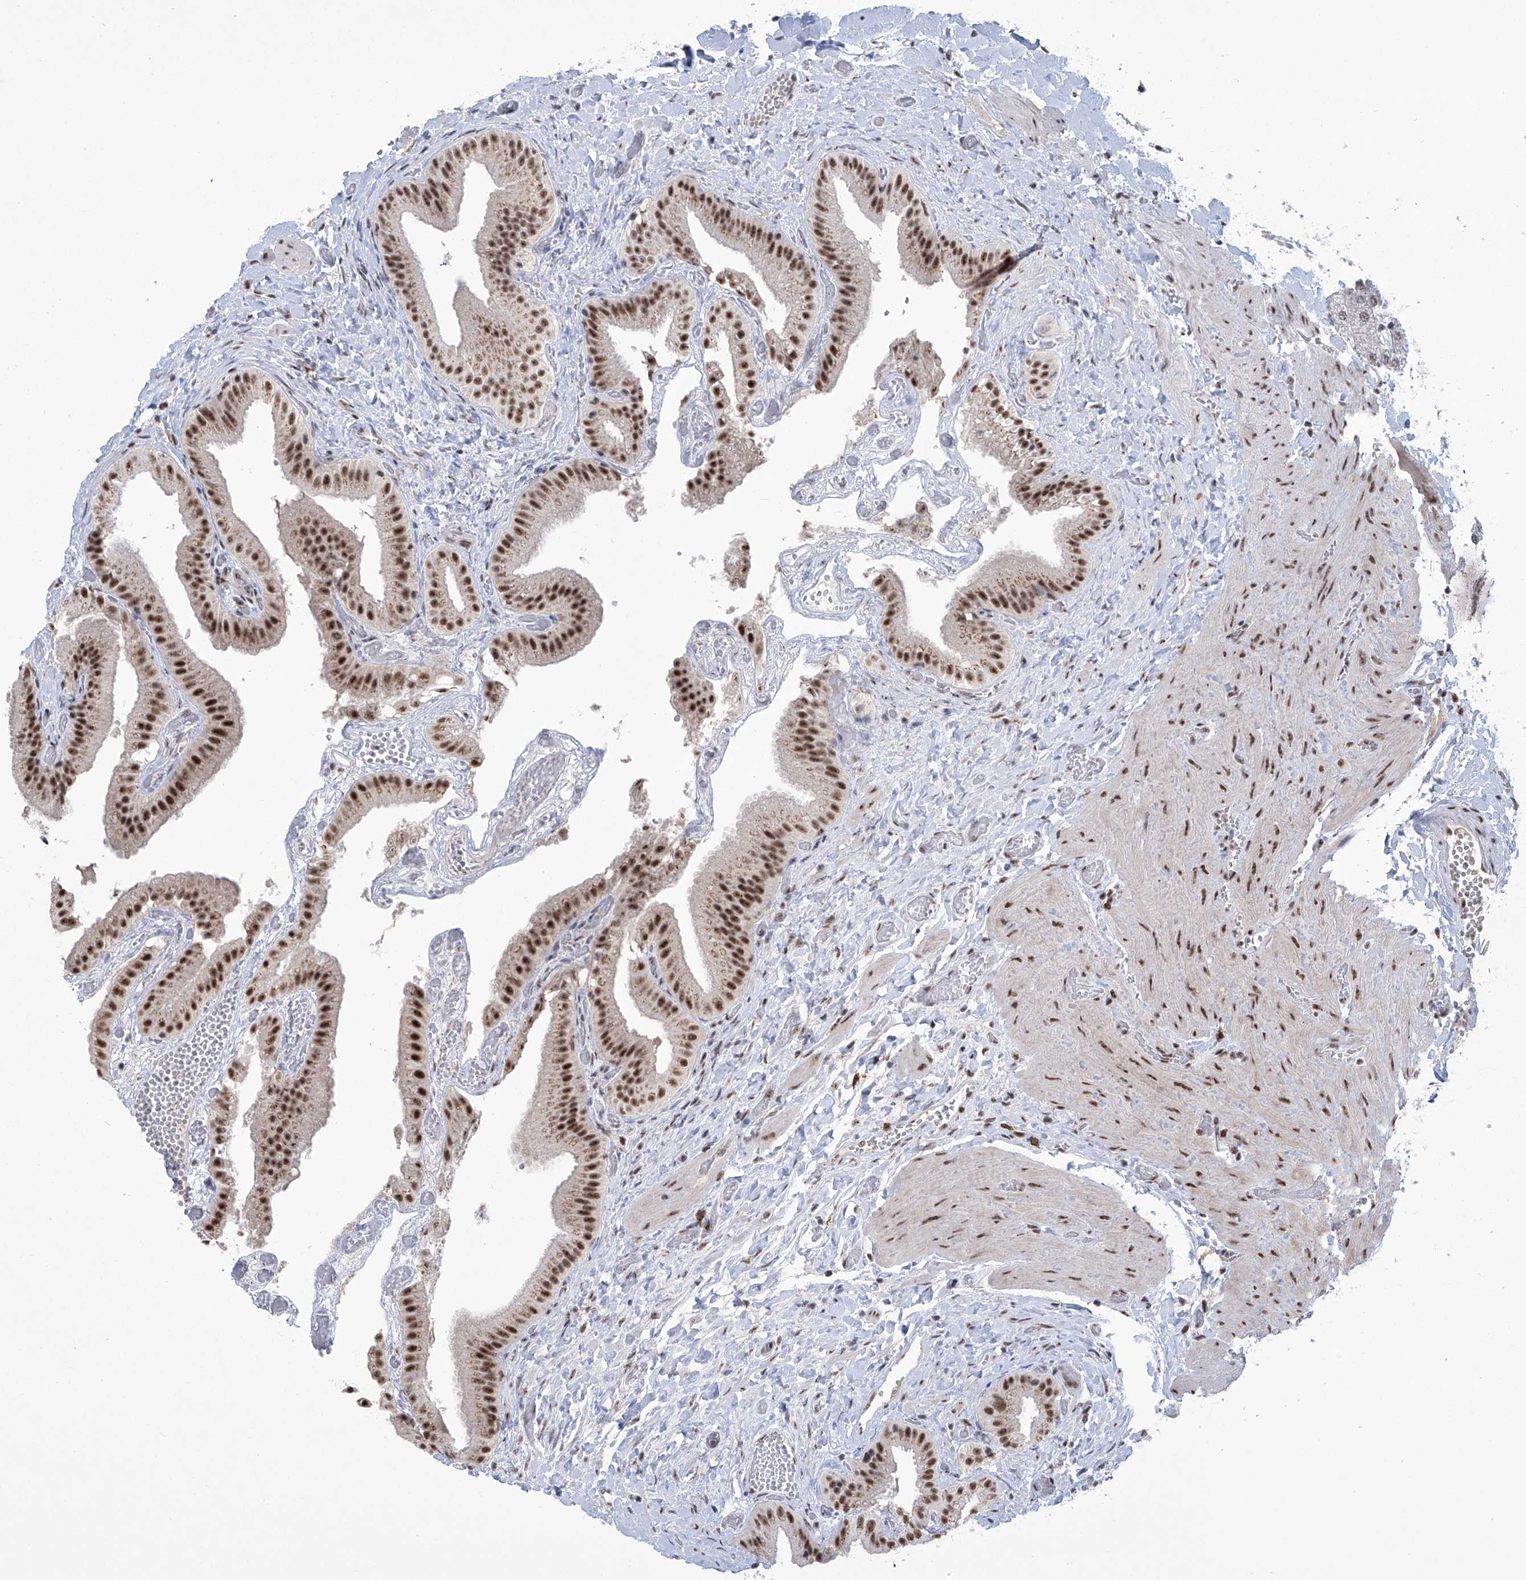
{"staining": {"intensity": "strong", "quantity": ">75%", "location": "nuclear"}, "tissue": "gallbladder", "cell_type": "Glandular cells", "image_type": "normal", "snomed": [{"axis": "morphology", "description": "Normal tissue, NOS"}, {"axis": "topography", "description": "Gallbladder"}], "caption": "Immunohistochemical staining of normal human gallbladder exhibits high levels of strong nuclear staining in approximately >75% of glandular cells. The protein is stained brown, and the nuclei are stained in blue (DAB (3,3'-diaminobenzidine) IHC with brightfield microscopy, high magnification).", "gene": "FBXL4", "patient": {"sex": "female", "age": 64}}